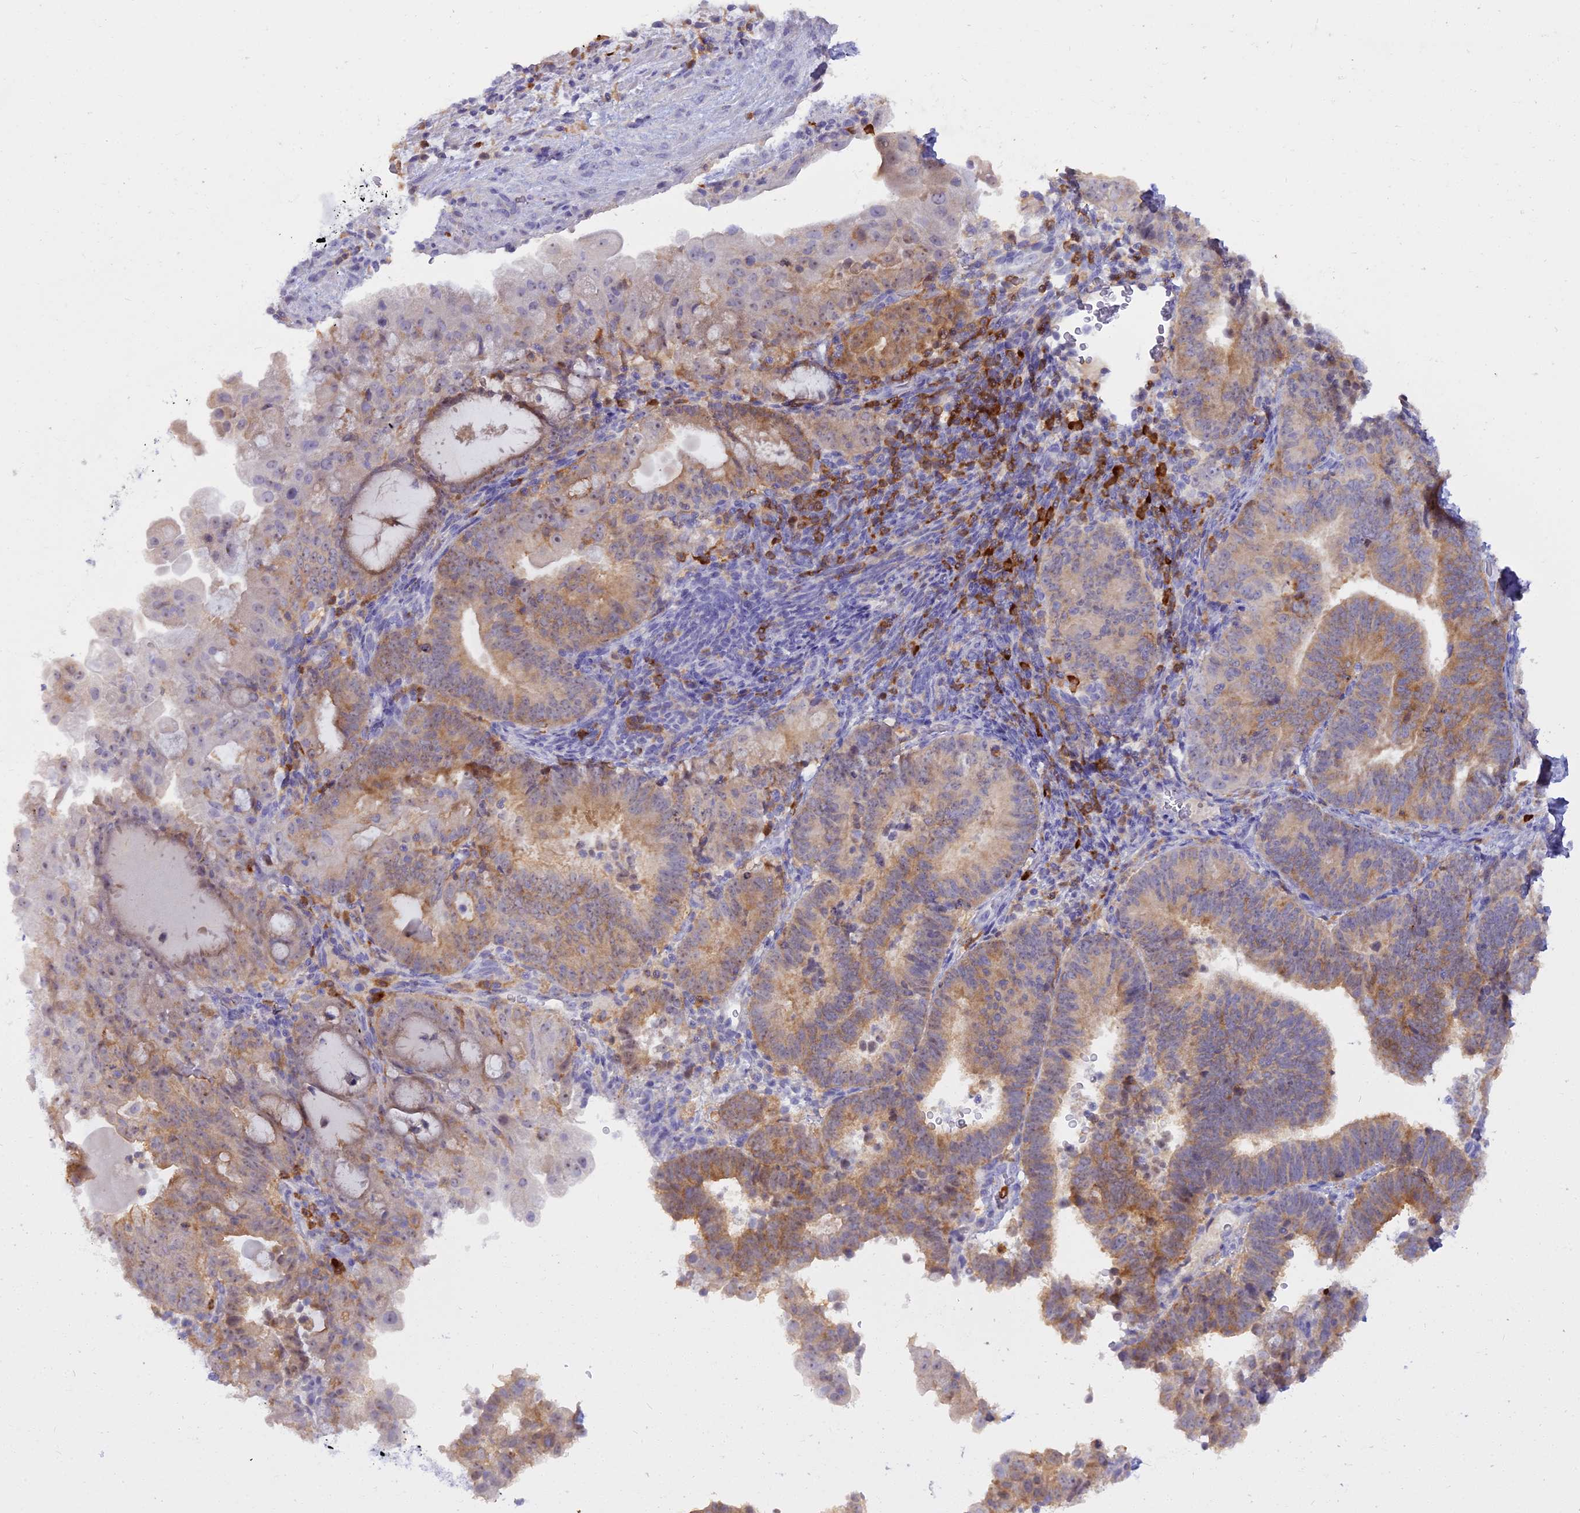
{"staining": {"intensity": "moderate", "quantity": ">75%", "location": "cytoplasmic/membranous"}, "tissue": "endometrial cancer", "cell_type": "Tumor cells", "image_type": "cancer", "snomed": [{"axis": "morphology", "description": "Adenocarcinoma, NOS"}, {"axis": "topography", "description": "Endometrium"}], "caption": "Immunohistochemical staining of endometrial cancer displays moderate cytoplasmic/membranous protein positivity in about >75% of tumor cells.", "gene": "BLNK", "patient": {"sex": "female", "age": 70}}